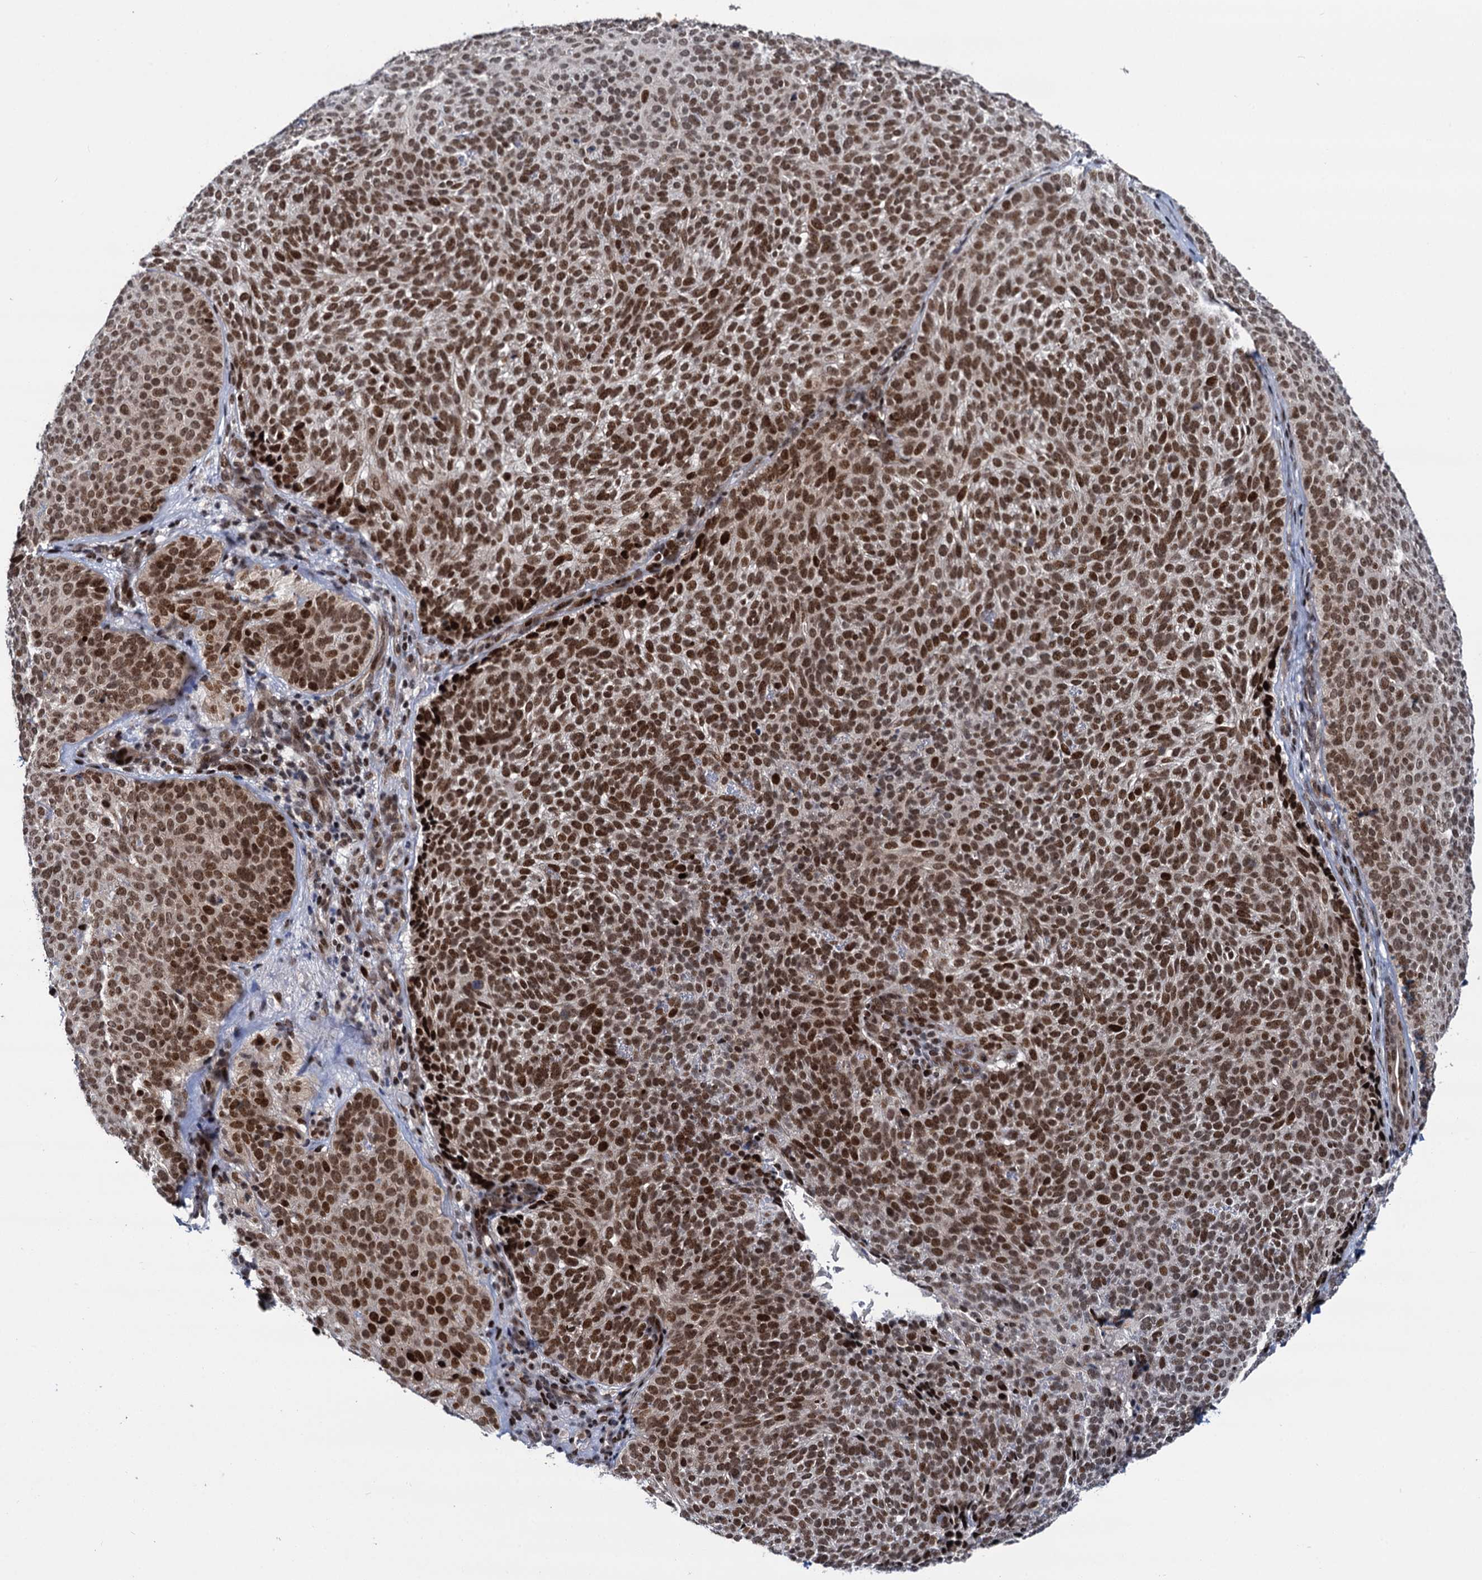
{"staining": {"intensity": "strong", "quantity": ">75%", "location": "nuclear"}, "tissue": "skin cancer", "cell_type": "Tumor cells", "image_type": "cancer", "snomed": [{"axis": "morphology", "description": "Basal cell carcinoma"}, {"axis": "topography", "description": "Skin"}], "caption": "Human skin cancer stained for a protein (brown) demonstrates strong nuclear positive expression in approximately >75% of tumor cells.", "gene": "RUFY2", "patient": {"sex": "male", "age": 85}}